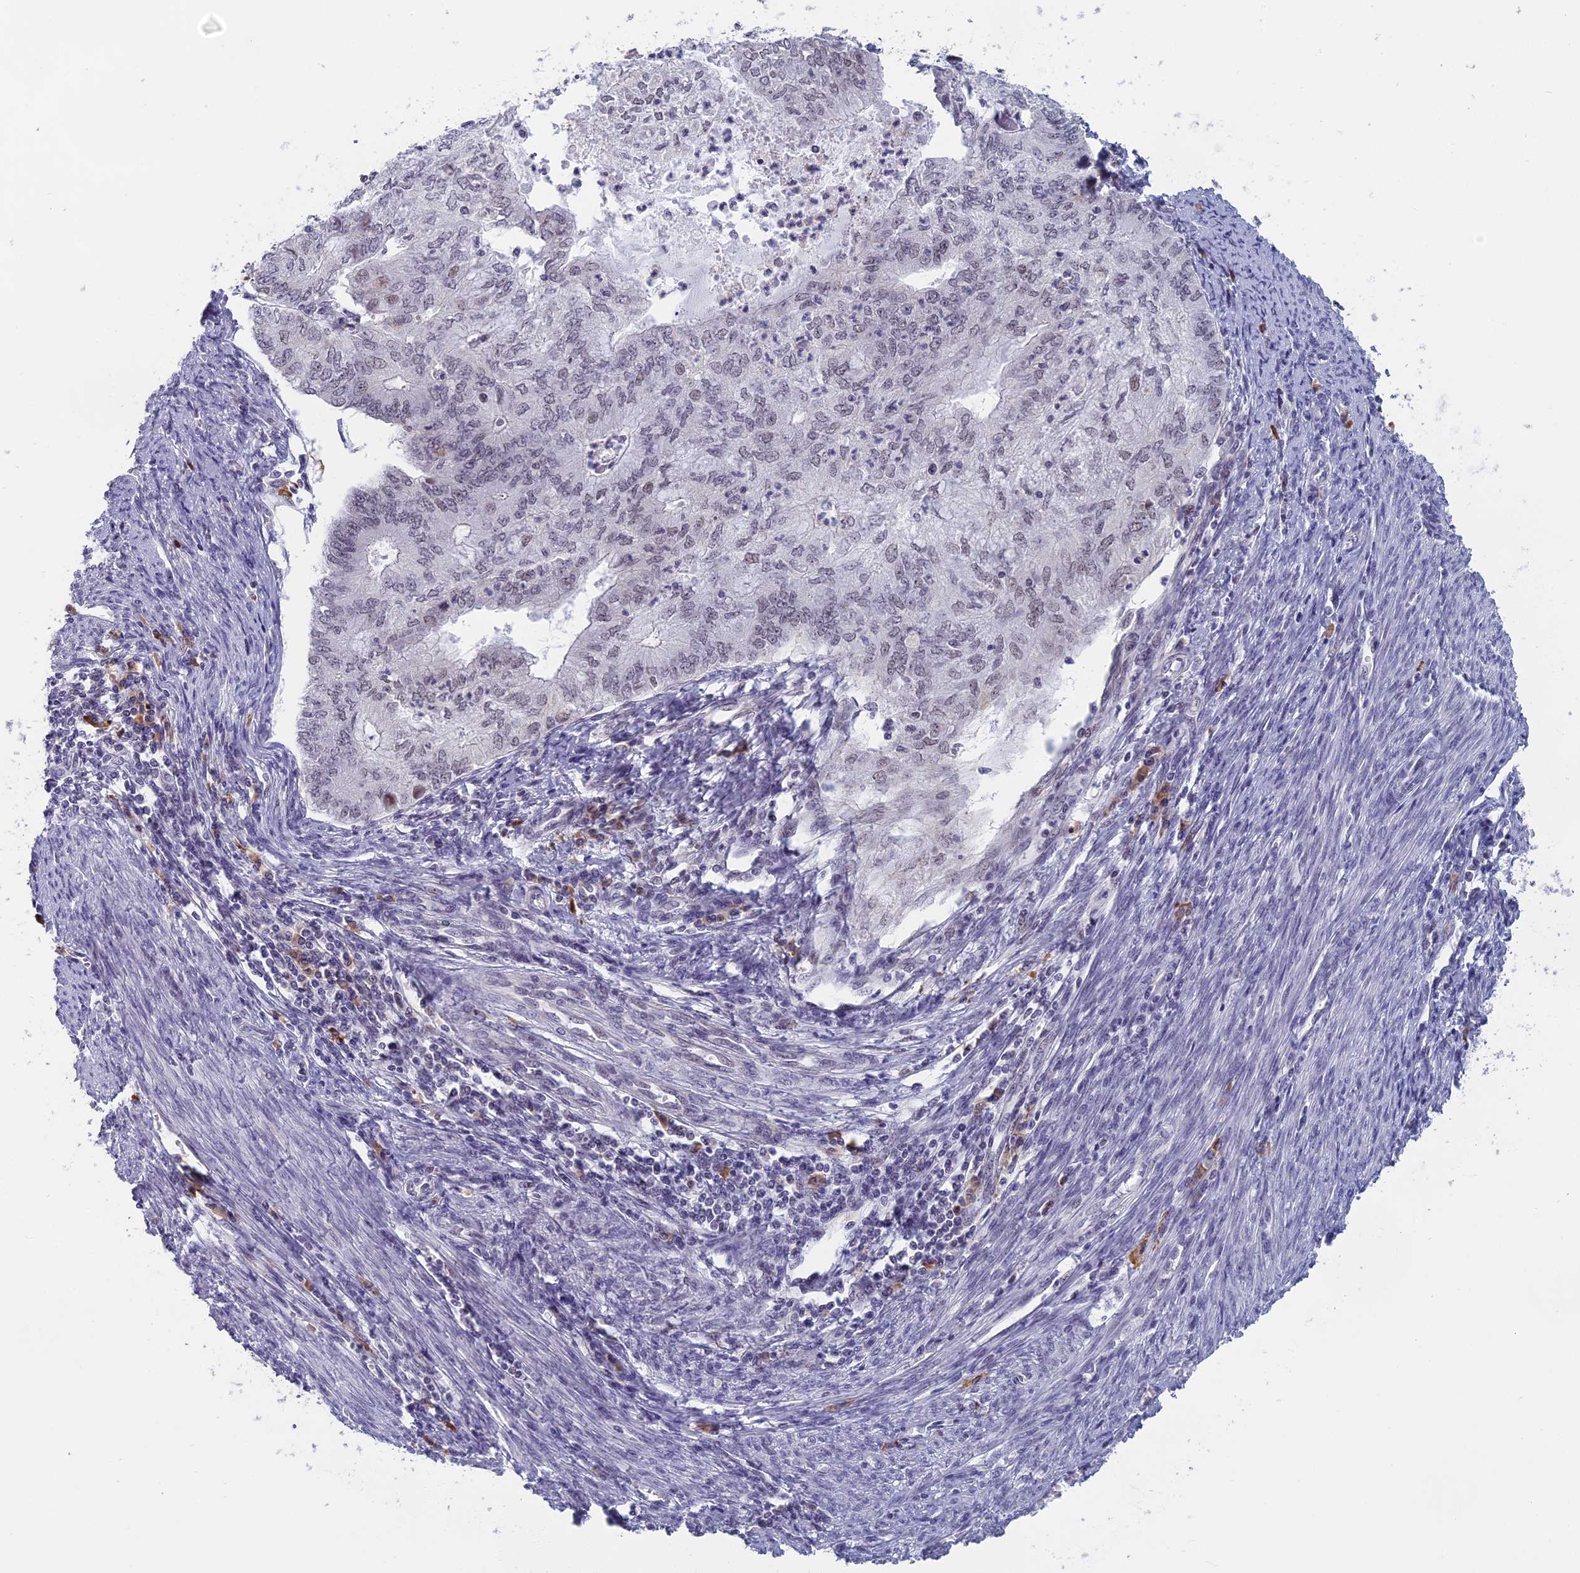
{"staining": {"intensity": "negative", "quantity": "none", "location": "none"}, "tissue": "endometrial cancer", "cell_type": "Tumor cells", "image_type": "cancer", "snomed": [{"axis": "morphology", "description": "Adenocarcinoma, NOS"}, {"axis": "topography", "description": "Endometrium"}], "caption": "Photomicrograph shows no significant protein positivity in tumor cells of adenocarcinoma (endometrial). (DAB (3,3'-diaminobenzidine) IHC with hematoxylin counter stain).", "gene": "MORF4L1", "patient": {"sex": "female", "age": 68}}